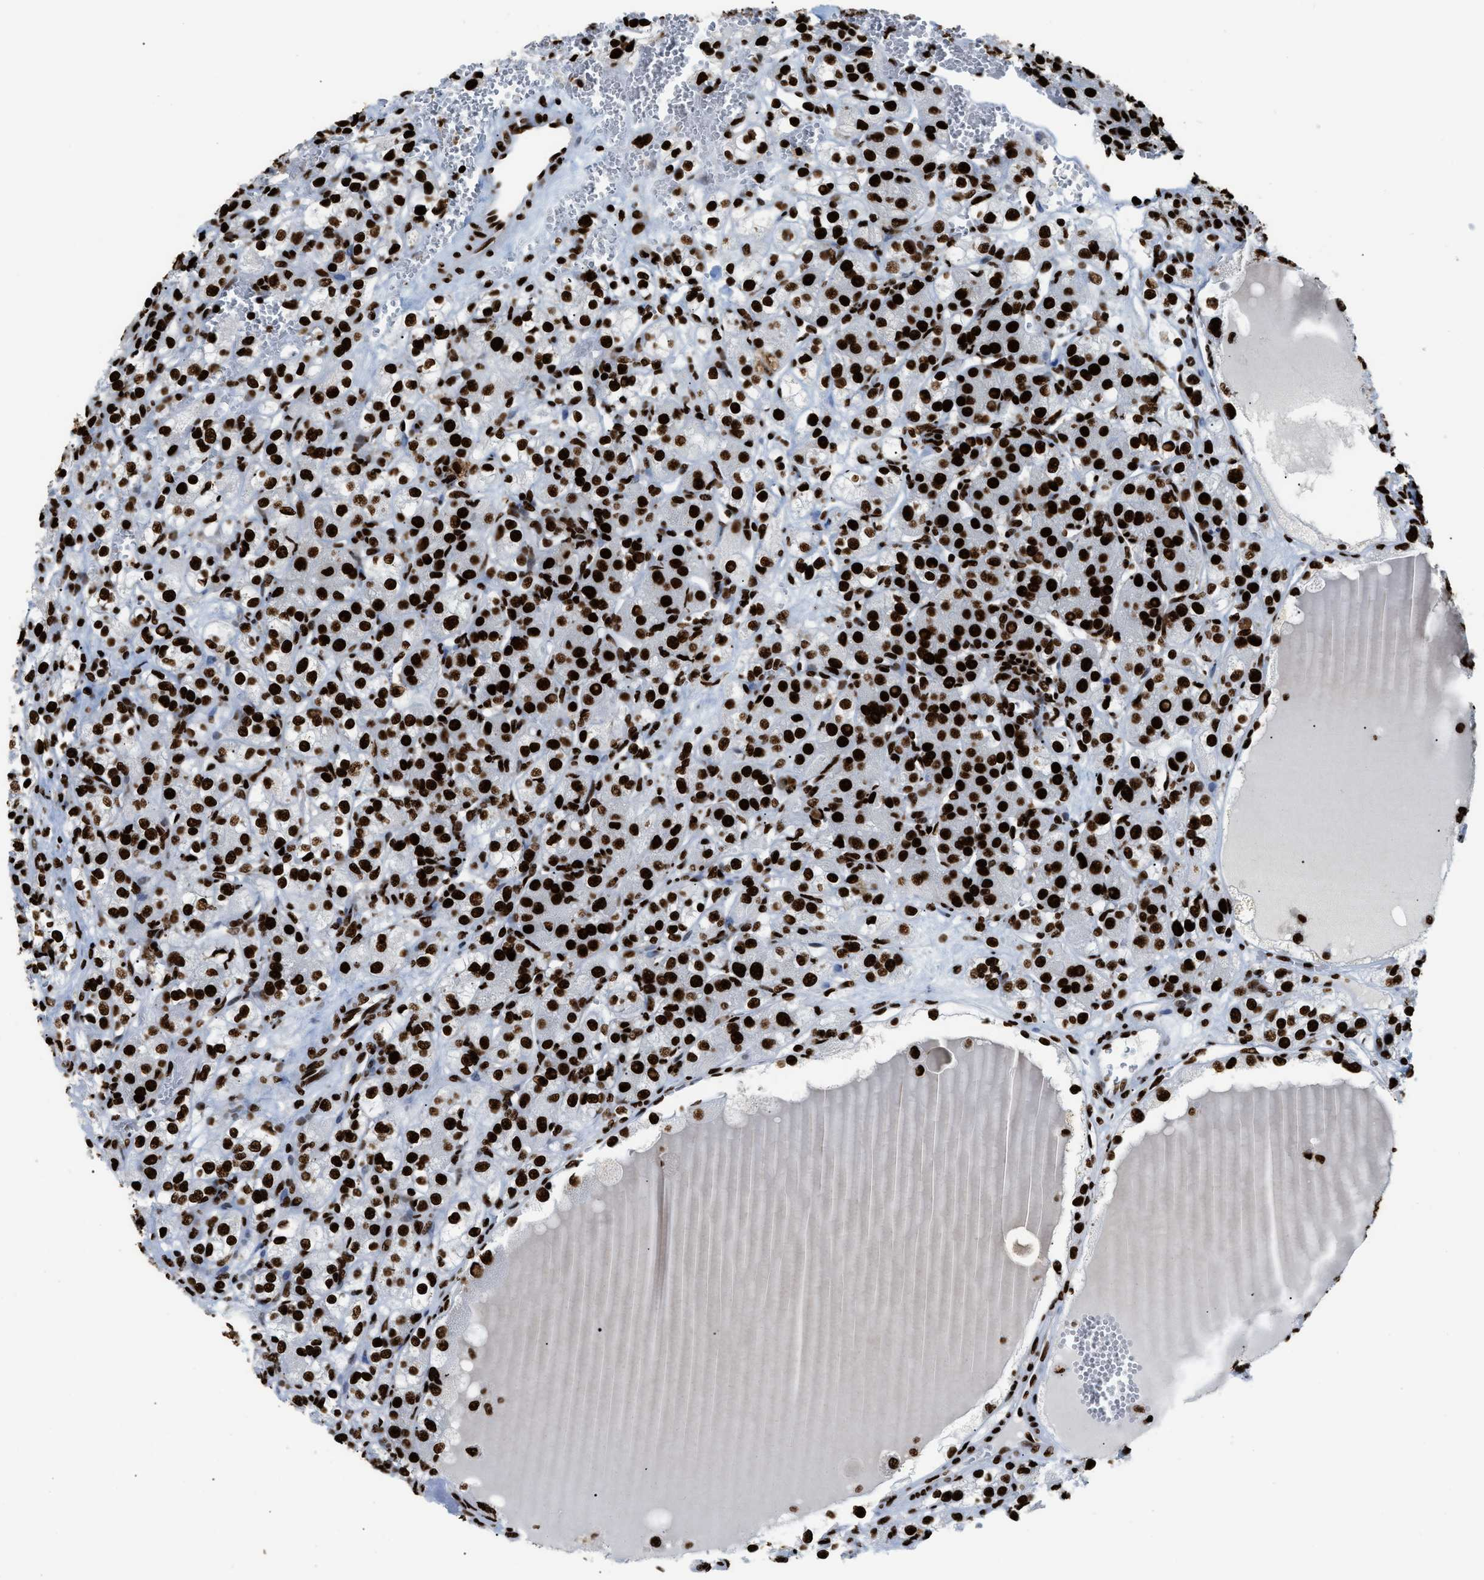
{"staining": {"intensity": "strong", "quantity": ">75%", "location": "nuclear"}, "tissue": "renal cancer", "cell_type": "Tumor cells", "image_type": "cancer", "snomed": [{"axis": "morphology", "description": "Normal tissue, NOS"}, {"axis": "morphology", "description": "Adenocarcinoma, NOS"}, {"axis": "topography", "description": "Kidney"}], "caption": "Adenocarcinoma (renal) tissue shows strong nuclear staining in approximately >75% of tumor cells, visualized by immunohistochemistry.", "gene": "HNRNPM", "patient": {"sex": "male", "age": 61}}